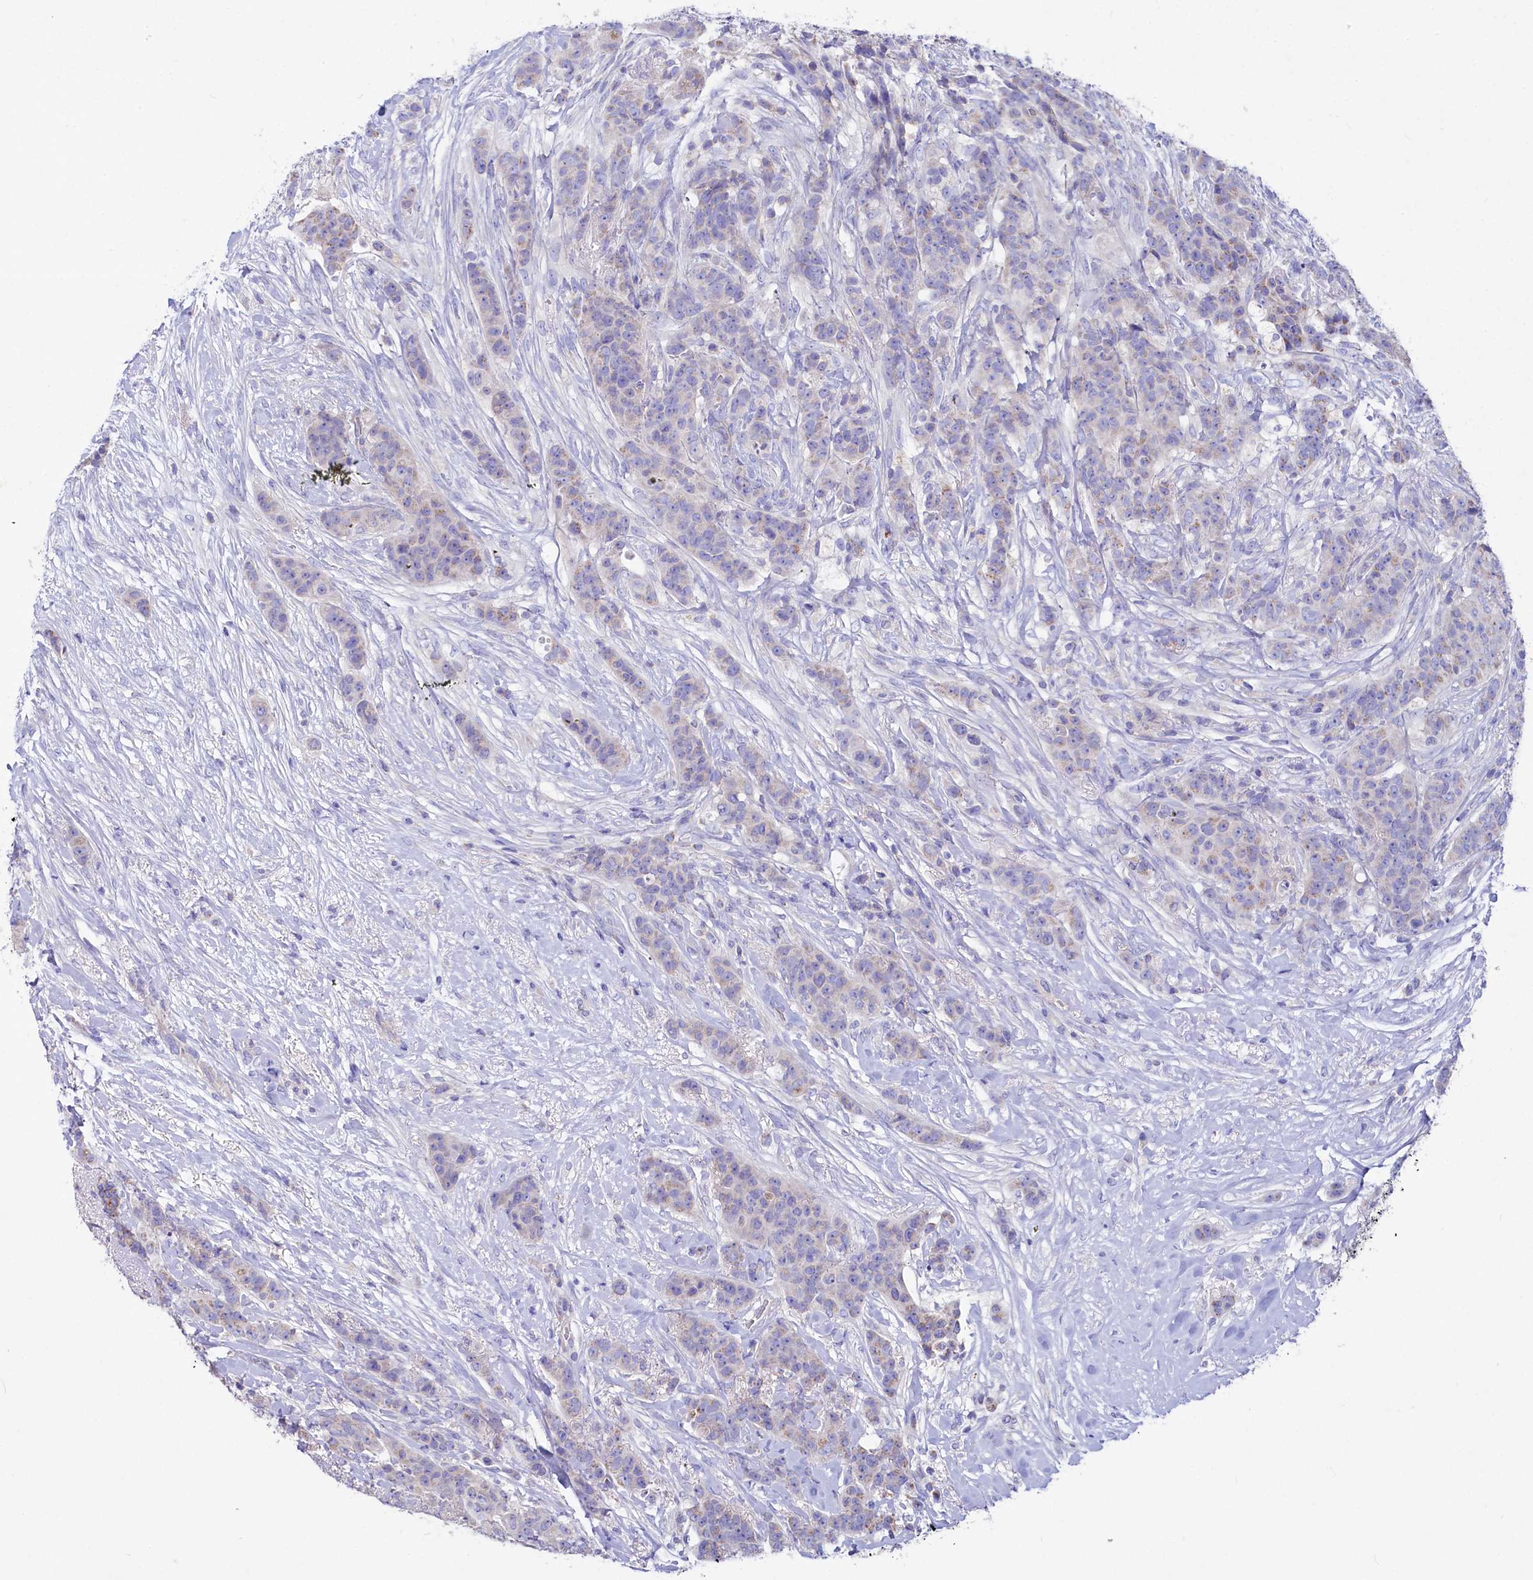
{"staining": {"intensity": "negative", "quantity": "none", "location": "none"}, "tissue": "breast cancer", "cell_type": "Tumor cells", "image_type": "cancer", "snomed": [{"axis": "morphology", "description": "Duct carcinoma"}, {"axis": "topography", "description": "Breast"}], "caption": "The micrograph reveals no significant expression in tumor cells of breast intraductal carcinoma.", "gene": "VPS26B", "patient": {"sex": "female", "age": 40}}